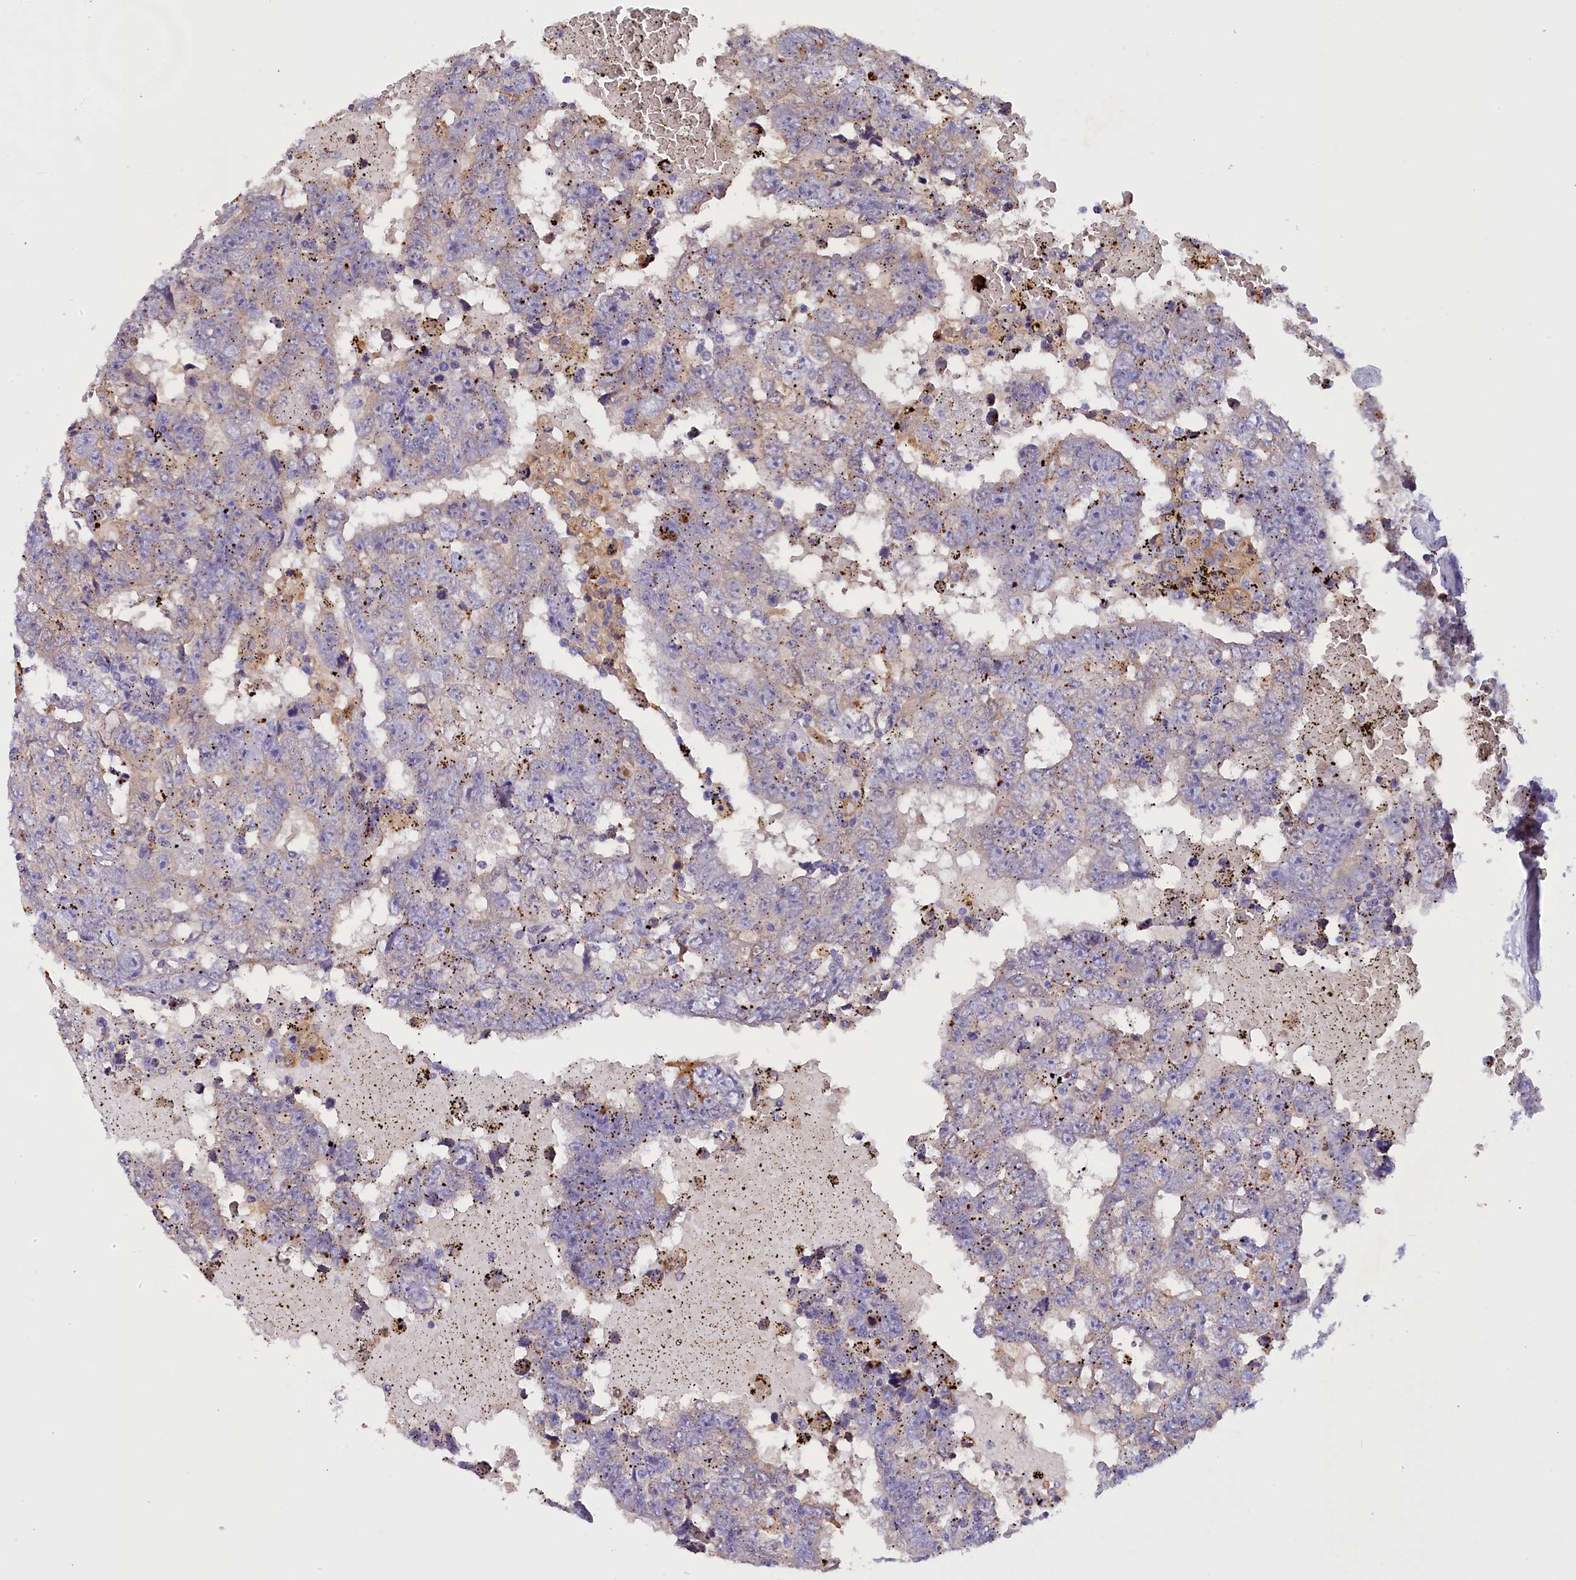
{"staining": {"intensity": "weak", "quantity": "<25%", "location": "cytoplasmic/membranous"}, "tissue": "testis cancer", "cell_type": "Tumor cells", "image_type": "cancer", "snomed": [{"axis": "morphology", "description": "Carcinoma, Embryonal, NOS"}, {"axis": "topography", "description": "Testis"}], "caption": "High power microscopy image of an immunohistochemistry (IHC) photomicrograph of embryonal carcinoma (testis), revealing no significant positivity in tumor cells.", "gene": "FAM149B1", "patient": {"sex": "male", "age": 25}}